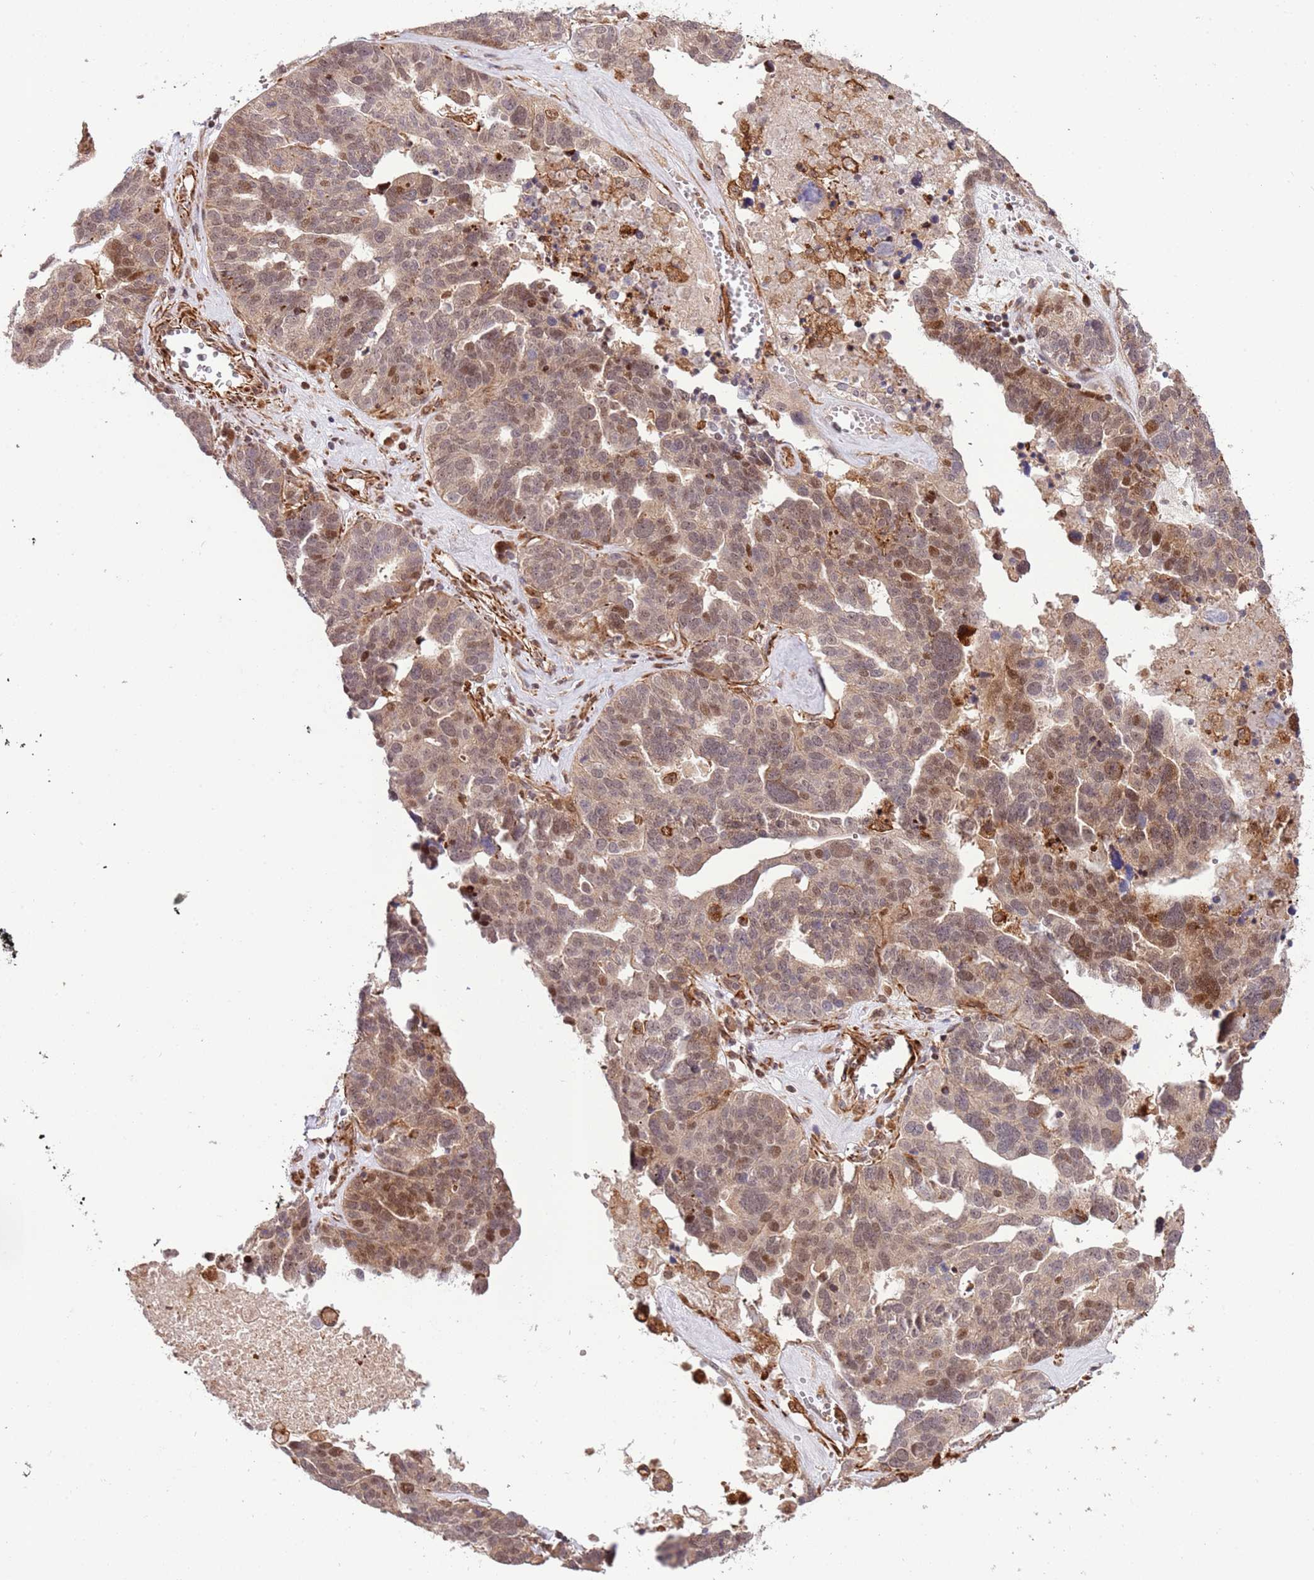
{"staining": {"intensity": "weak", "quantity": ">75%", "location": "cytoplasmic/membranous,nuclear"}, "tissue": "ovarian cancer", "cell_type": "Tumor cells", "image_type": "cancer", "snomed": [{"axis": "morphology", "description": "Cystadenocarcinoma, serous, NOS"}, {"axis": "topography", "description": "Ovary"}], "caption": "Immunohistochemical staining of serous cystadenocarcinoma (ovarian) exhibits low levels of weak cytoplasmic/membranous and nuclear staining in about >75% of tumor cells.", "gene": "NEK3", "patient": {"sex": "female", "age": 59}}